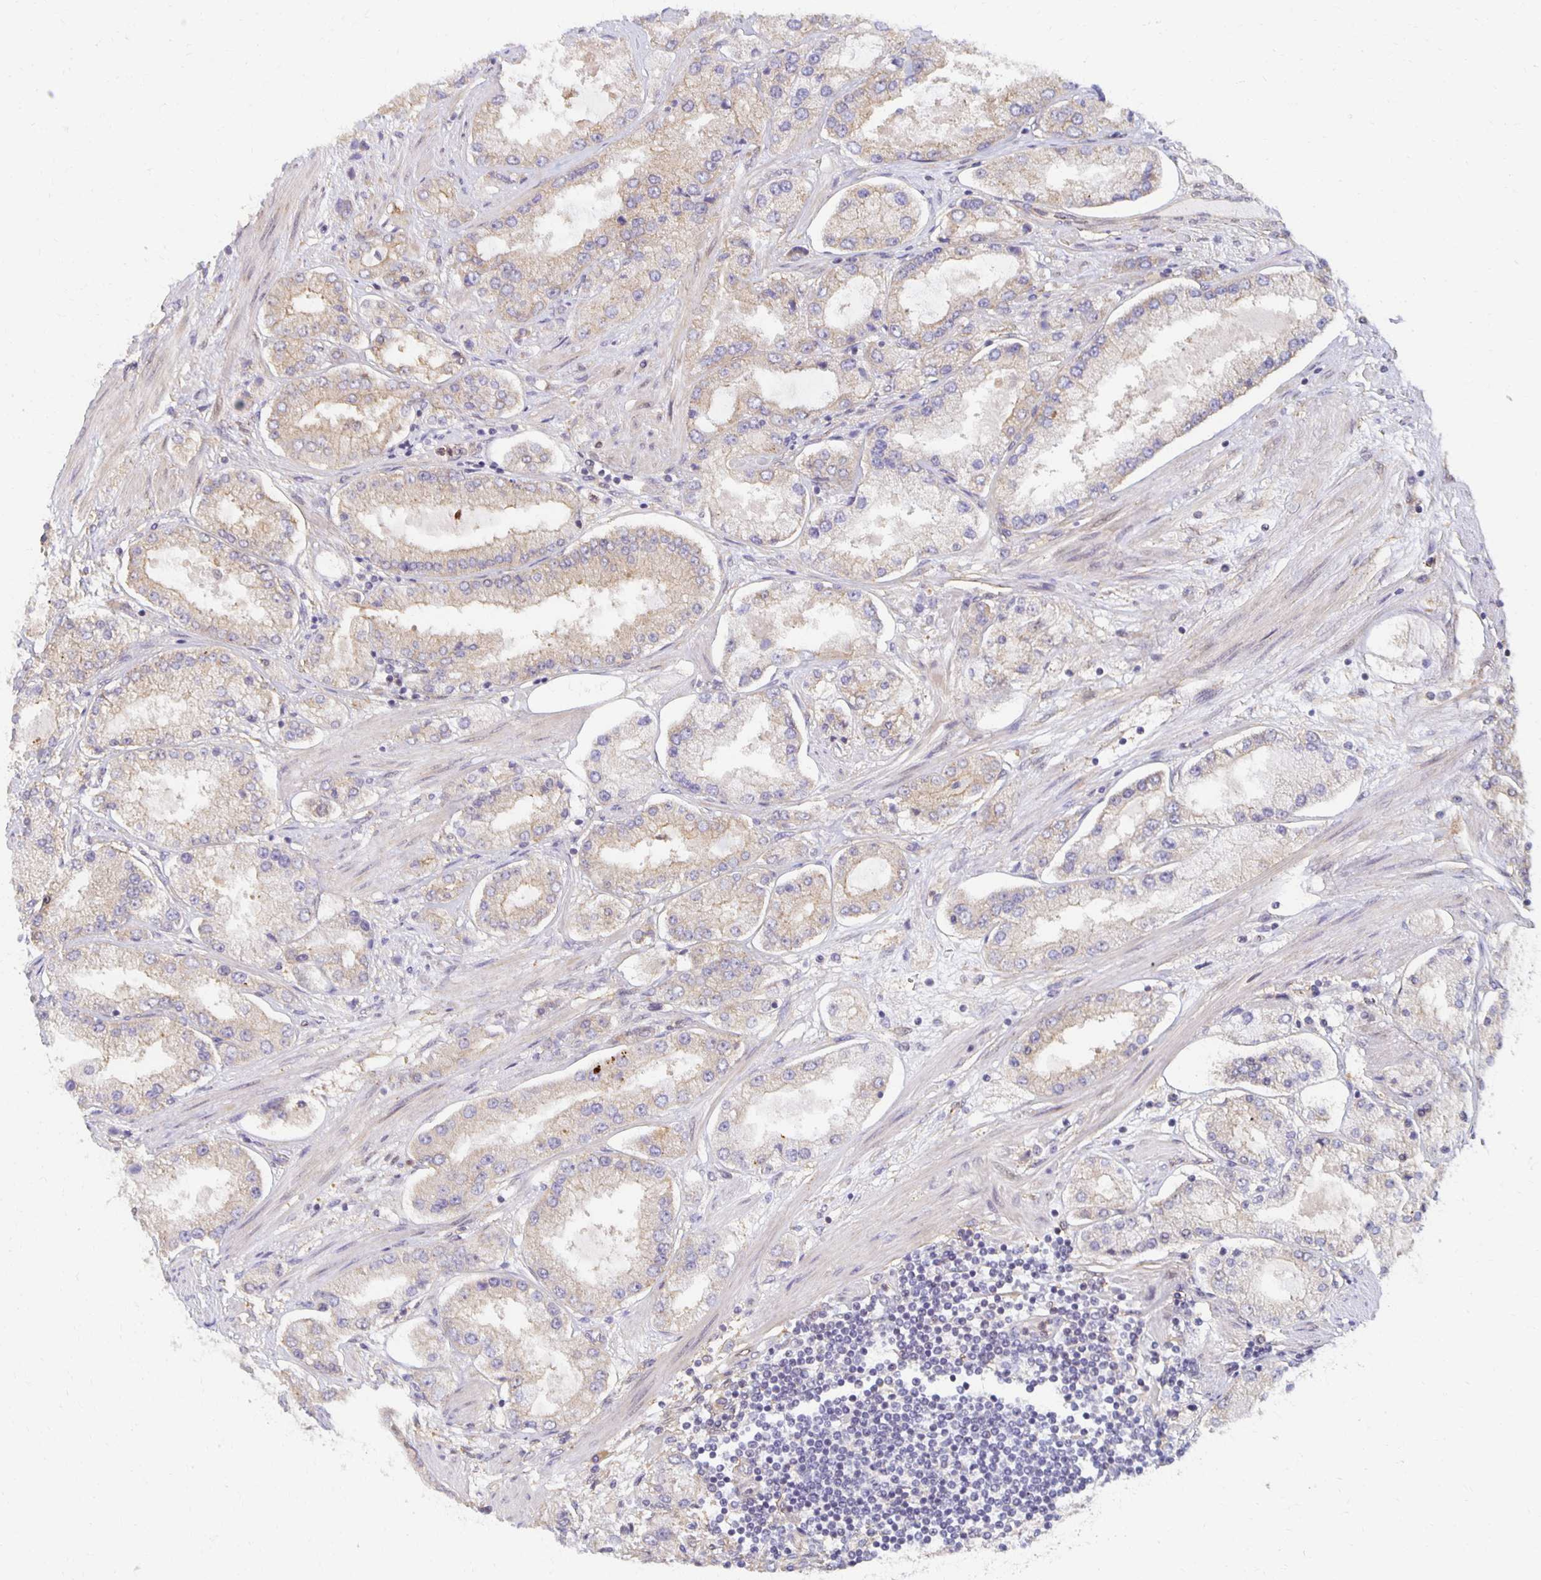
{"staining": {"intensity": "weak", "quantity": "<25%", "location": "cytoplasmic/membranous"}, "tissue": "prostate cancer", "cell_type": "Tumor cells", "image_type": "cancer", "snomed": [{"axis": "morphology", "description": "Adenocarcinoma, High grade"}, {"axis": "topography", "description": "Prostate"}], "caption": "IHC of prostate cancer reveals no positivity in tumor cells. (Brightfield microscopy of DAB (3,3'-diaminobenzidine) immunohistochemistry (IHC) at high magnification).", "gene": "SORL1", "patient": {"sex": "male", "age": 69}}